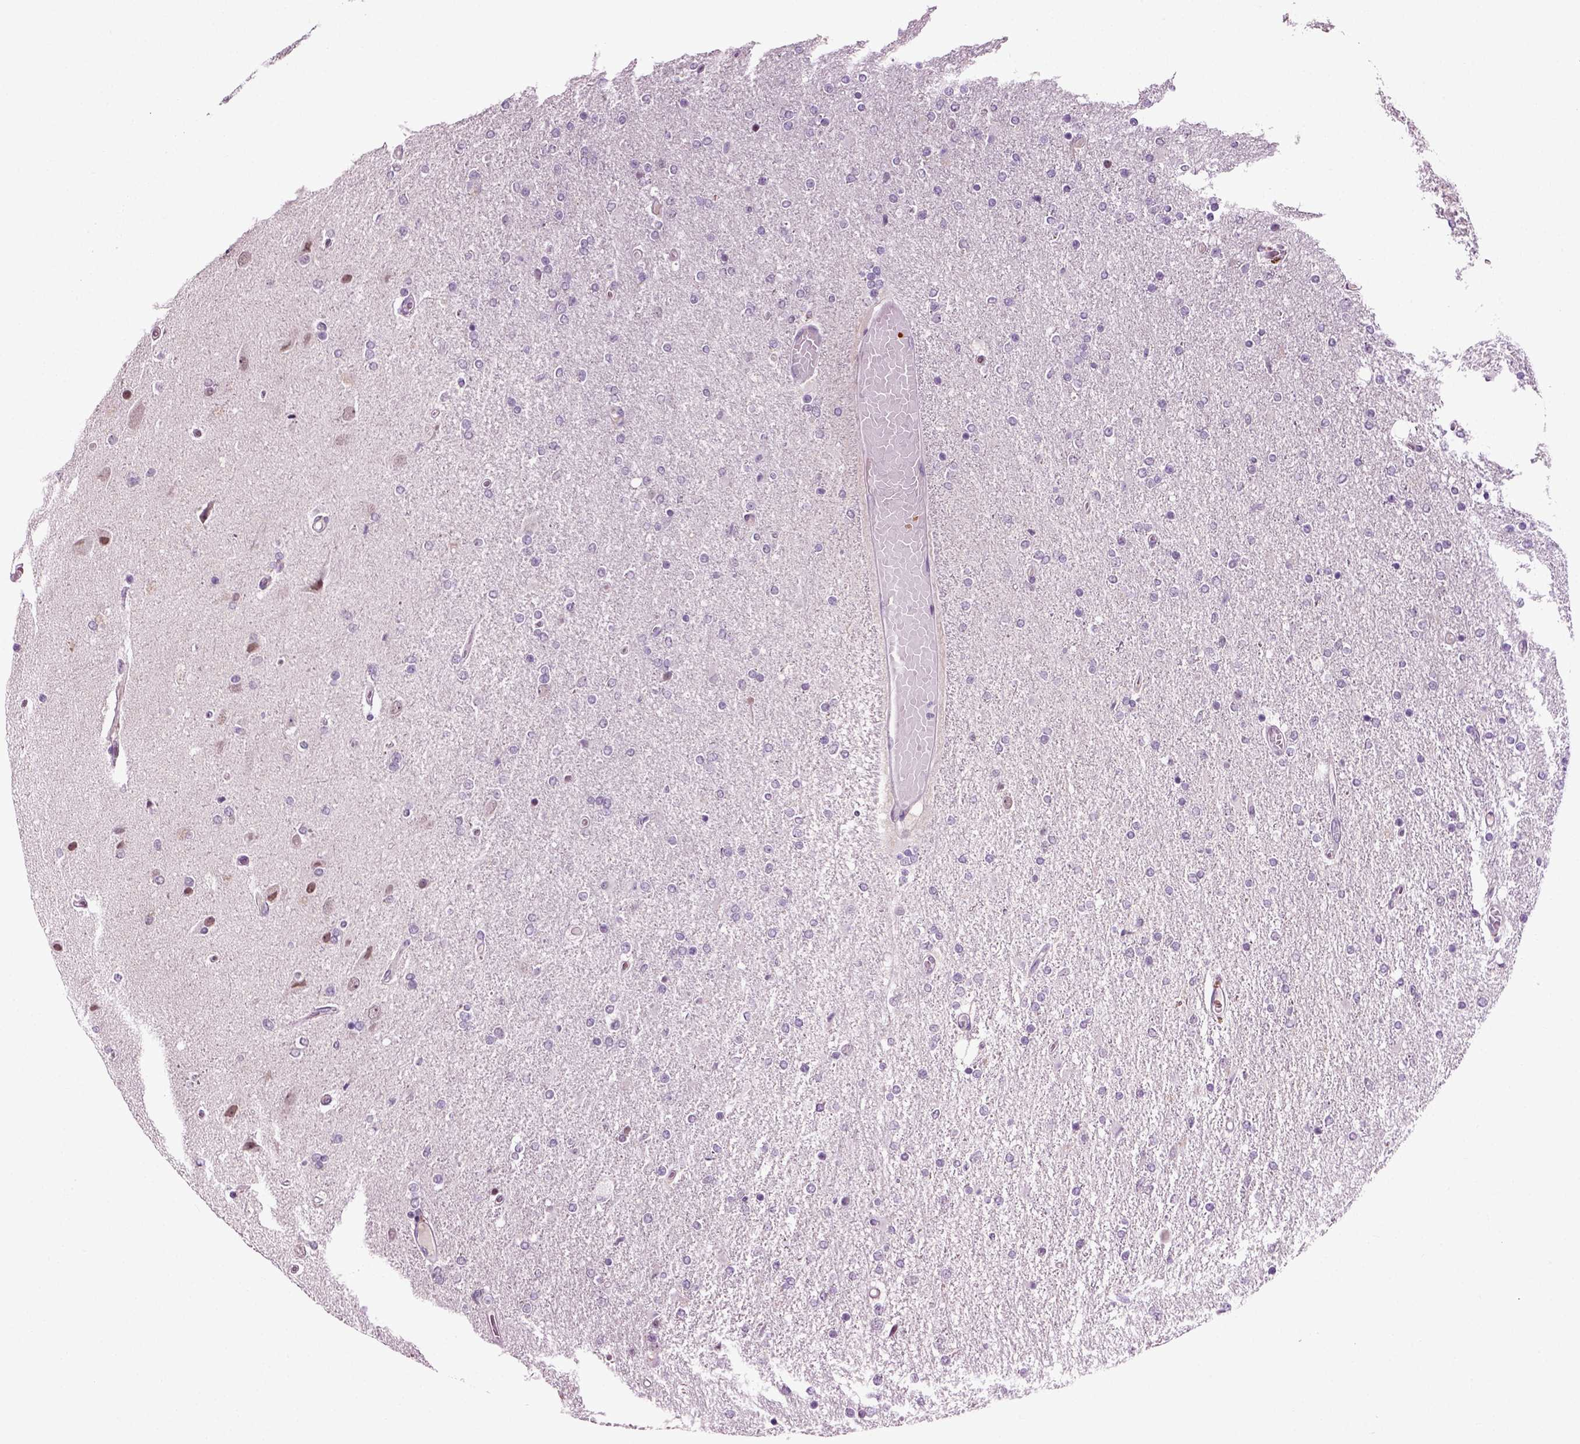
{"staining": {"intensity": "negative", "quantity": "none", "location": "none"}, "tissue": "glioma", "cell_type": "Tumor cells", "image_type": "cancer", "snomed": [{"axis": "morphology", "description": "Glioma, malignant, High grade"}, {"axis": "topography", "description": "Cerebral cortex"}], "caption": "DAB immunohistochemical staining of glioma reveals no significant positivity in tumor cells. Brightfield microscopy of immunohistochemistry (IHC) stained with DAB (3,3'-diaminobenzidine) (brown) and hematoxylin (blue), captured at high magnification.", "gene": "SPATA17", "patient": {"sex": "male", "age": 70}}